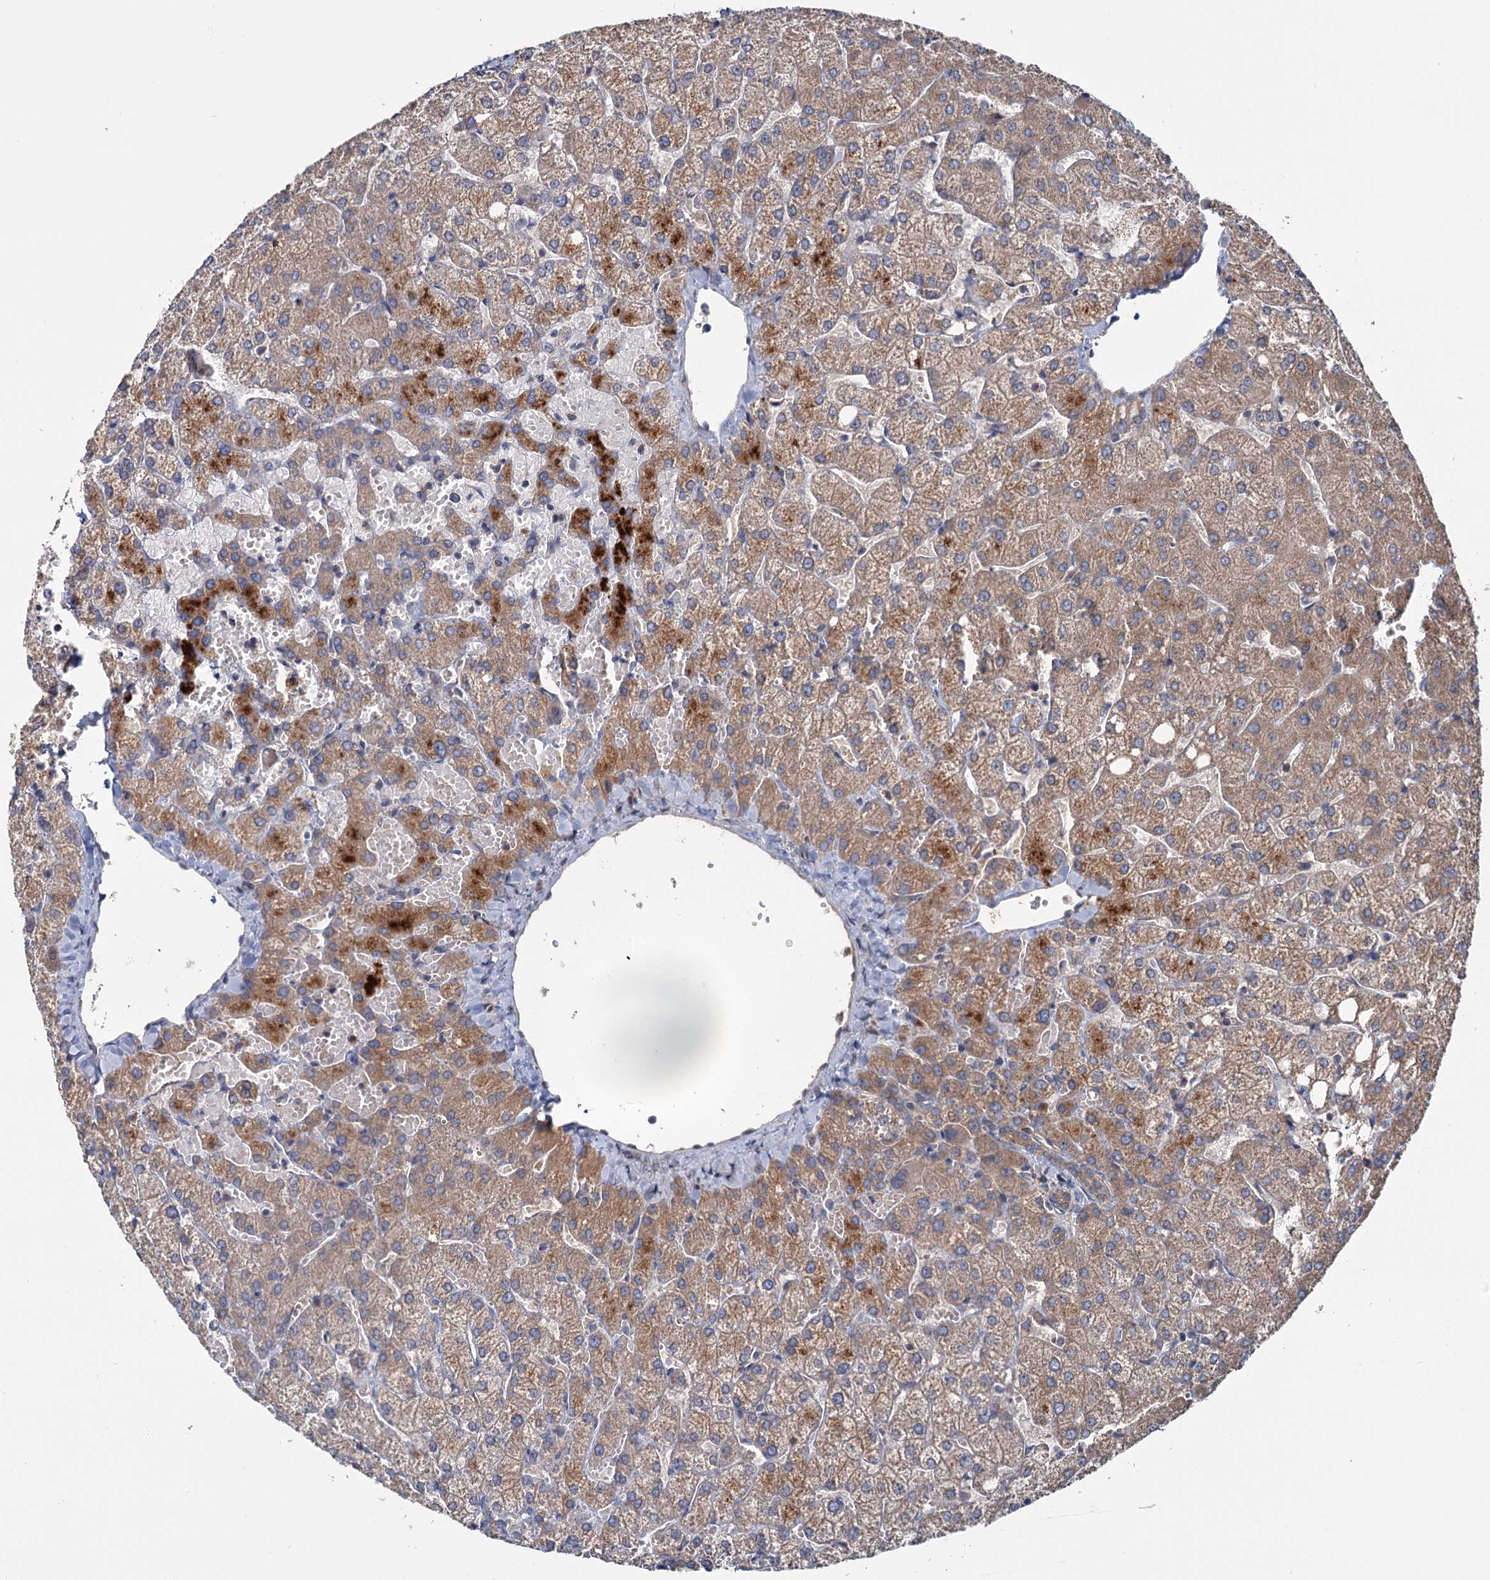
{"staining": {"intensity": "negative", "quantity": "none", "location": "none"}, "tissue": "liver", "cell_type": "Cholangiocytes", "image_type": "normal", "snomed": [{"axis": "morphology", "description": "Normal tissue, NOS"}, {"axis": "topography", "description": "Liver"}], "caption": "Micrograph shows no significant protein positivity in cholangiocytes of benign liver.", "gene": "MTRR", "patient": {"sex": "female", "age": 54}}